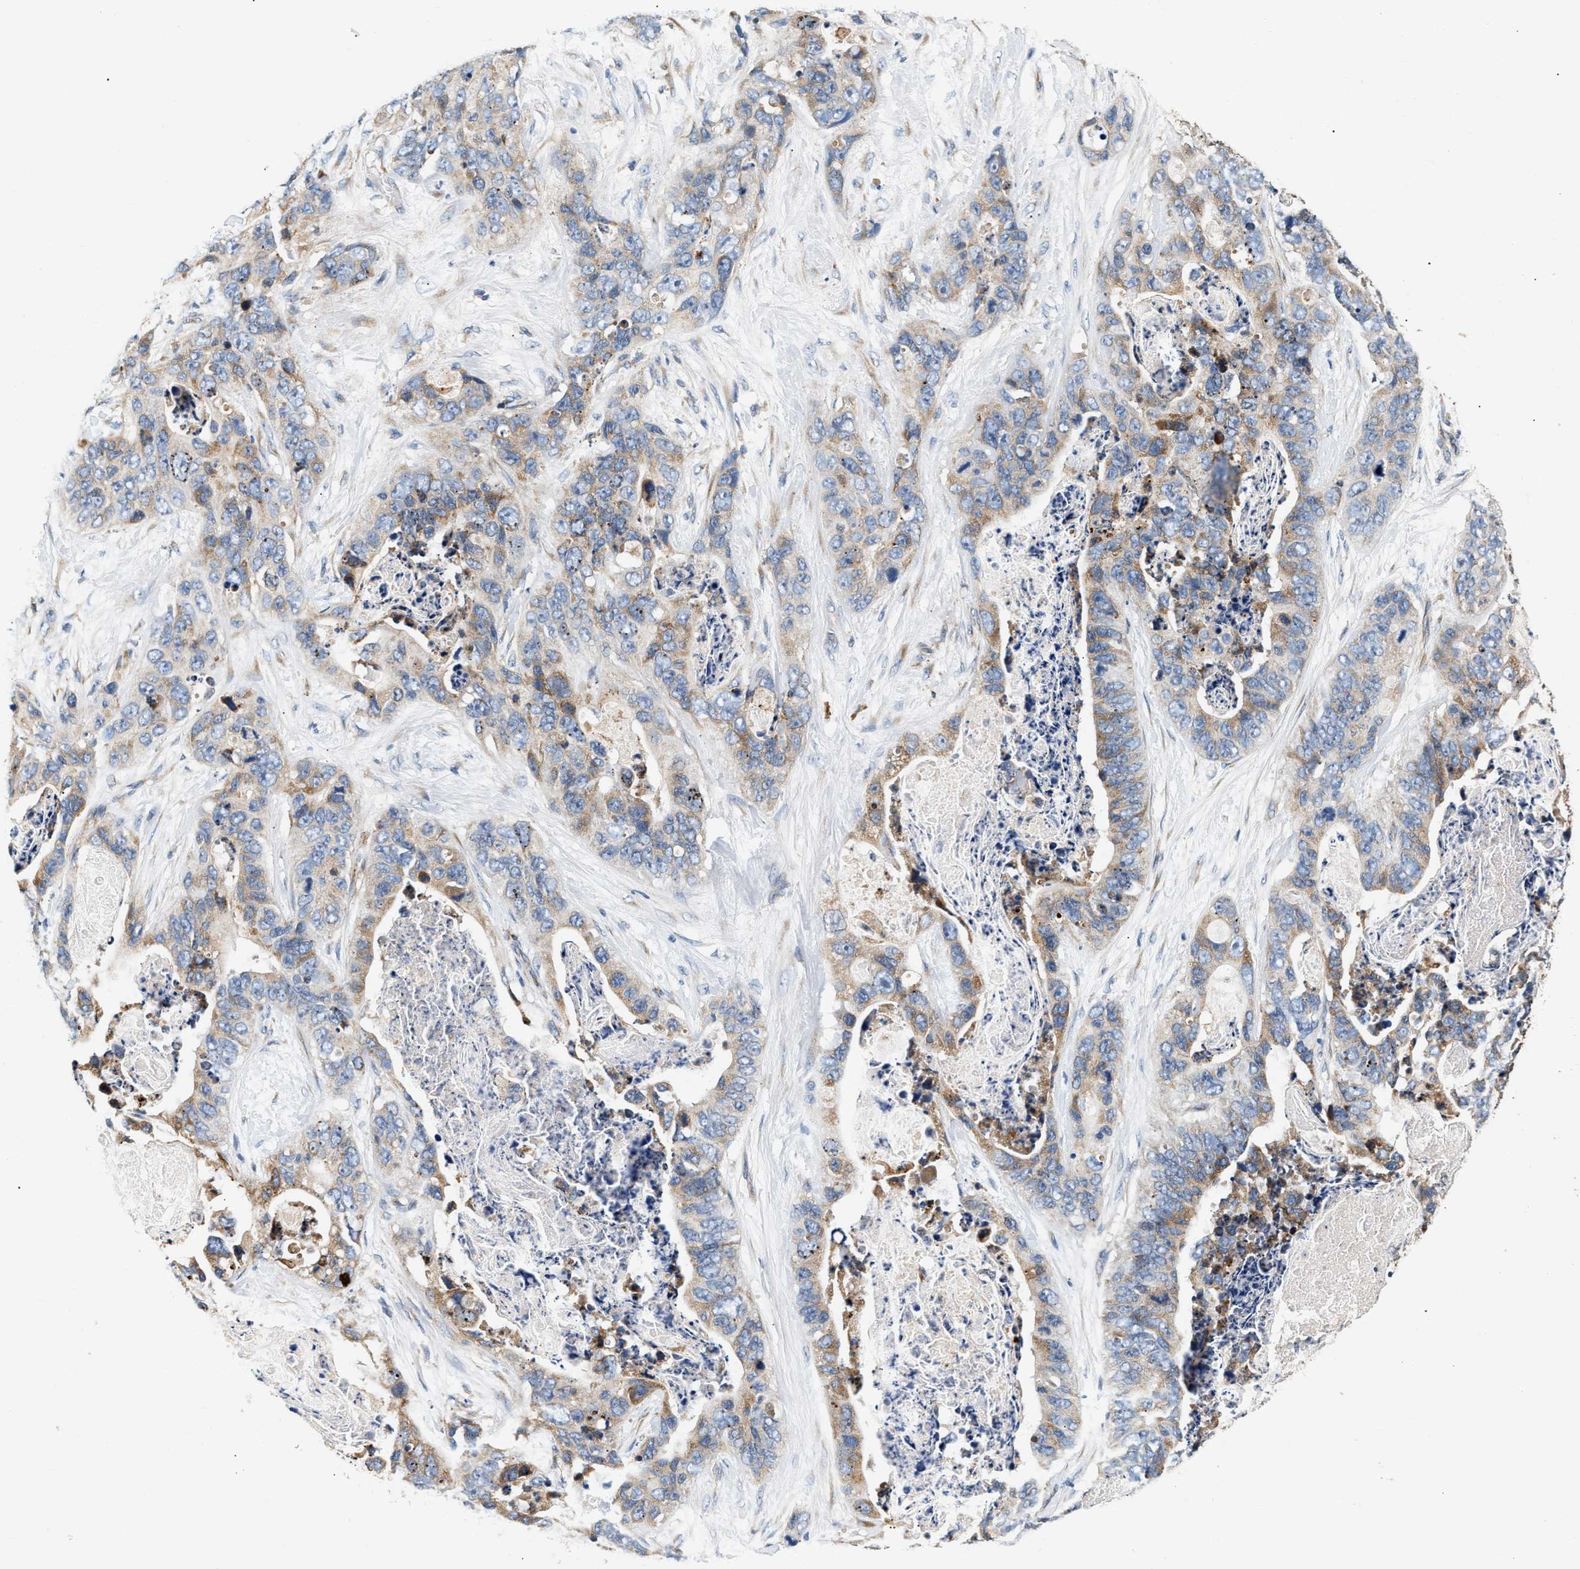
{"staining": {"intensity": "moderate", "quantity": "25%-75%", "location": "cytoplasmic/membranous"}, "tissue": "stomach cancer", "cell_type": "Tumor cells", "image_type": "cancer", "snomed": [{"axis": "morphology", "description": "Adenocarcinoma, NOS"}, {"axis": "topography", "description": "Stomach"}], "caption": "Brown immunohistochemical staining in adenocarcinoma (stomach) exhibits moderate cytoplasmic/membranous expression in approximately 25%-75% of tumor cells.", "gene": "IFT74", "patient": {"sex": "female", "age": 89}}